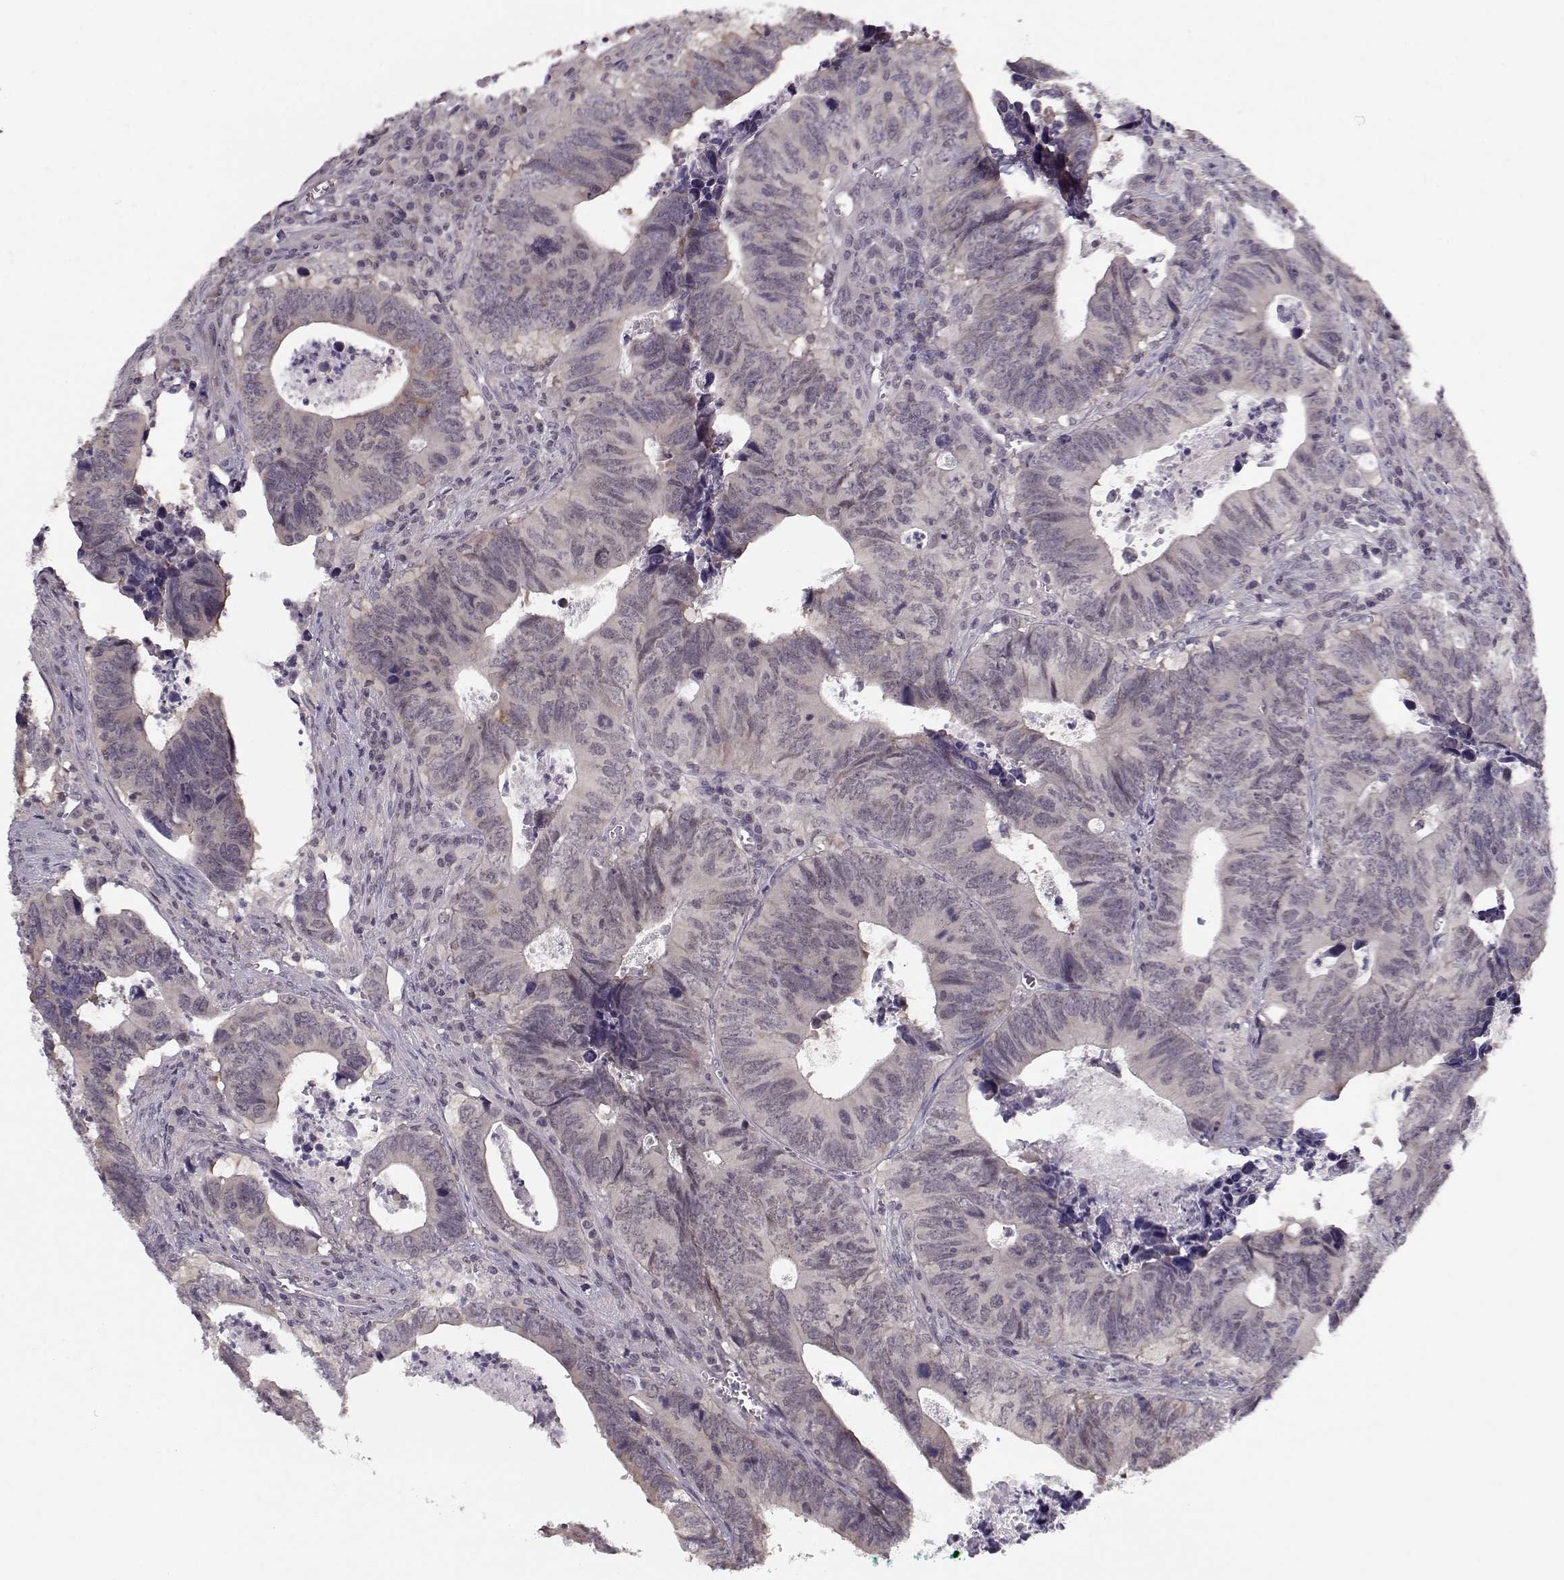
{"staining": {"intensity": "negative", "quantity": "none", "location": "none"}, "tissue": "colorectal cancer", "cell_type": "Tumor cells", "image_type": "cancer", "snomed": [{"axis": "morphology", "description": "Adenocarcinoma, NOS"}, {"axis": "topography", "description": "Colon"}], "caption": "Immunohistochemical staining of human colorectal cancer shows no significant staining in tumor cells.", "gene": "TESPA1", "patient": {"sex": "female", "age": 82}}